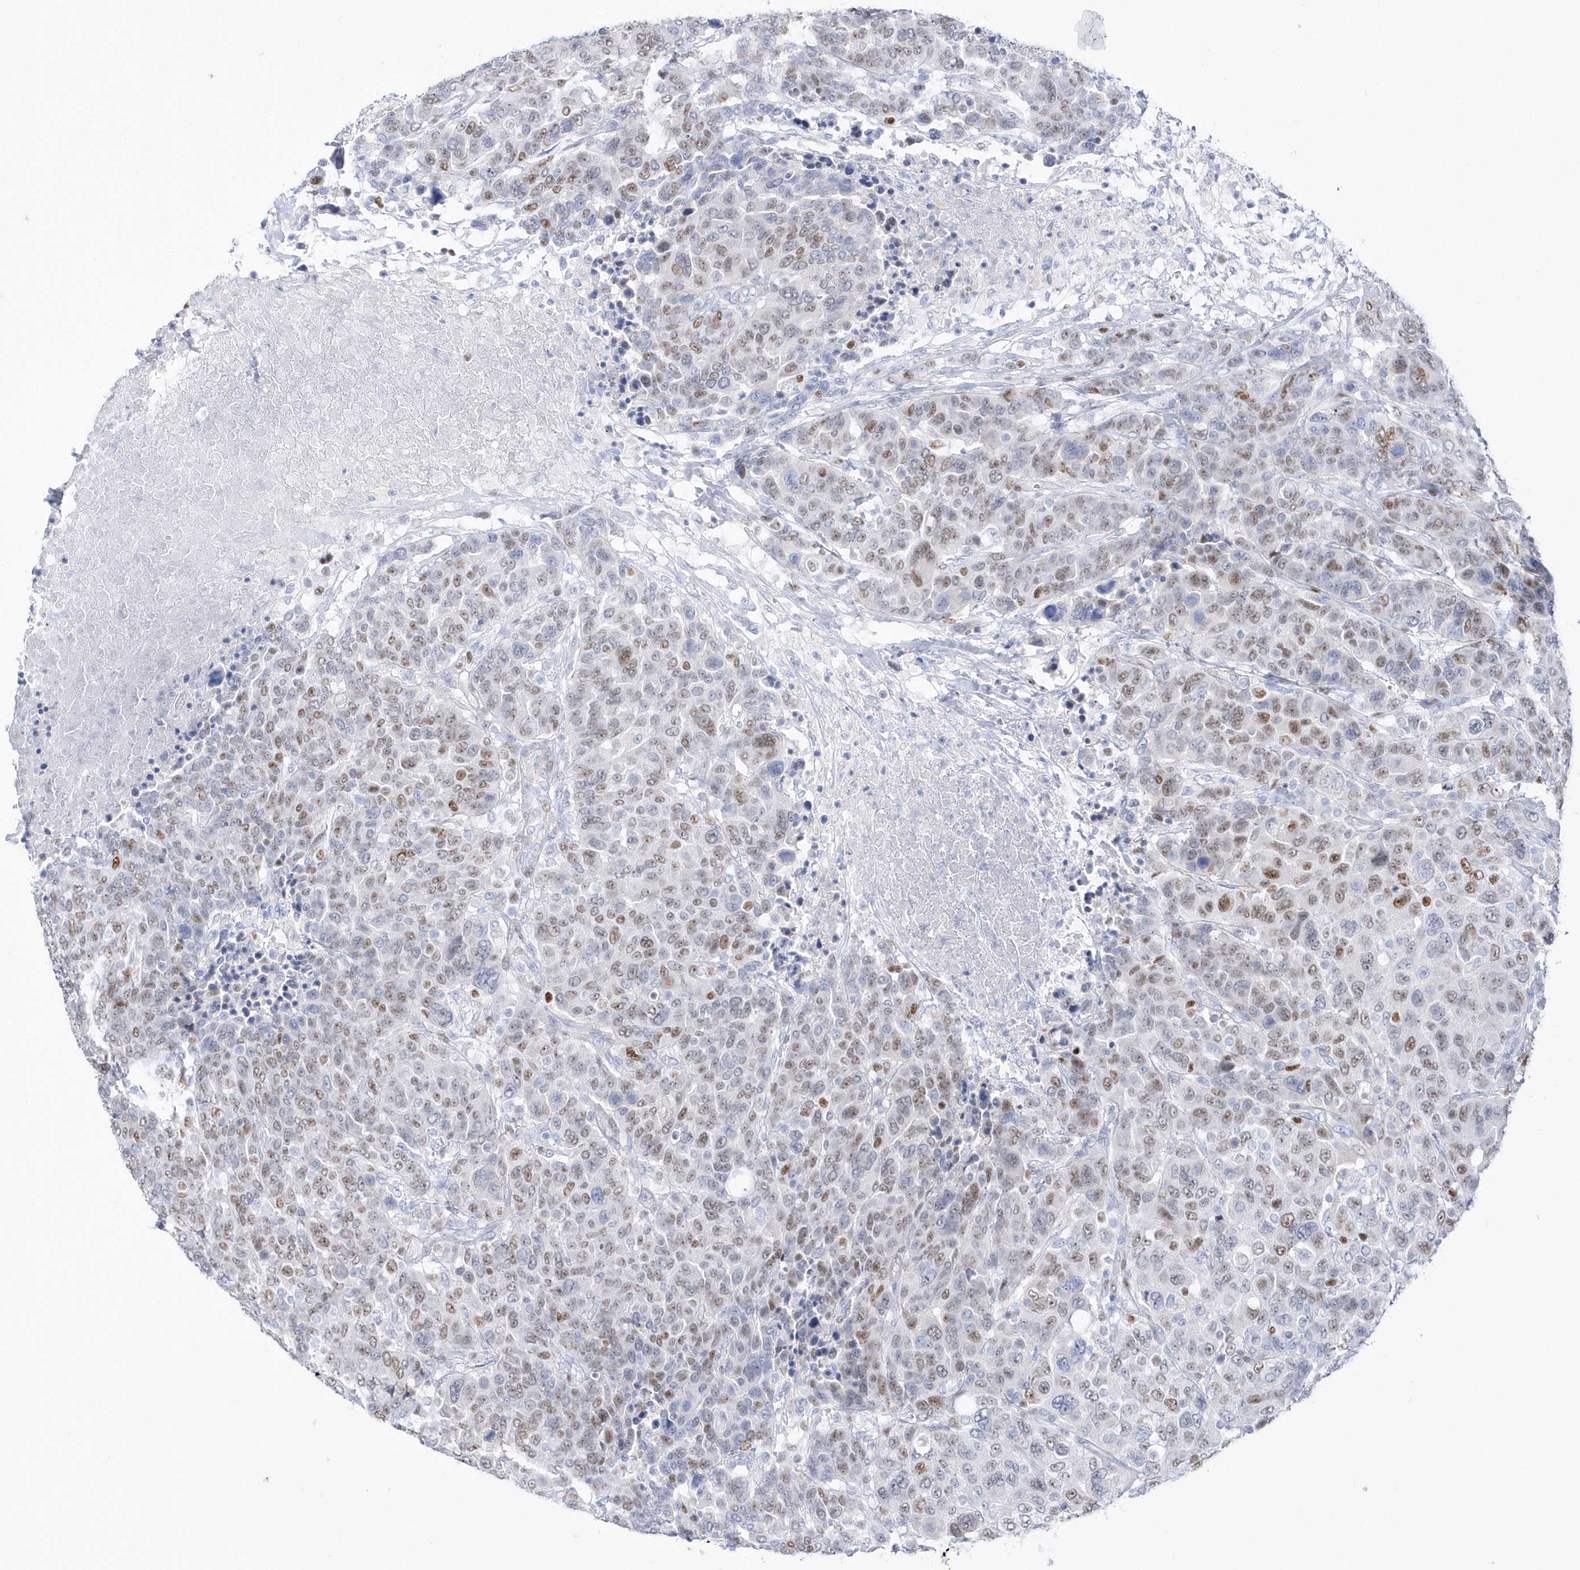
{"staining": {"intensity": "moderate", "quantity": ">75%", "location": "nuclear"}, "tissue": "breast cancer", "cell_type": "Tumor cells", "image_type": "cancer", "snomed": [{"axis": "morphology", "description": "Duct carcinoma"}, {"axis": "topography", "description": "Breast"}], "caption": "High-magnification brightfield microscopy of breast cancer (intraductal carcinoma) stained with DAB (3,3'-diaminobenzidine) (brown) and counterstained with hematoxylin (blue). tumor cells exhibit moderate nuclear expression is present in about>75% of cells.", "gene": "TMCO6", "patient": {"sex": "female", "age": 37}}